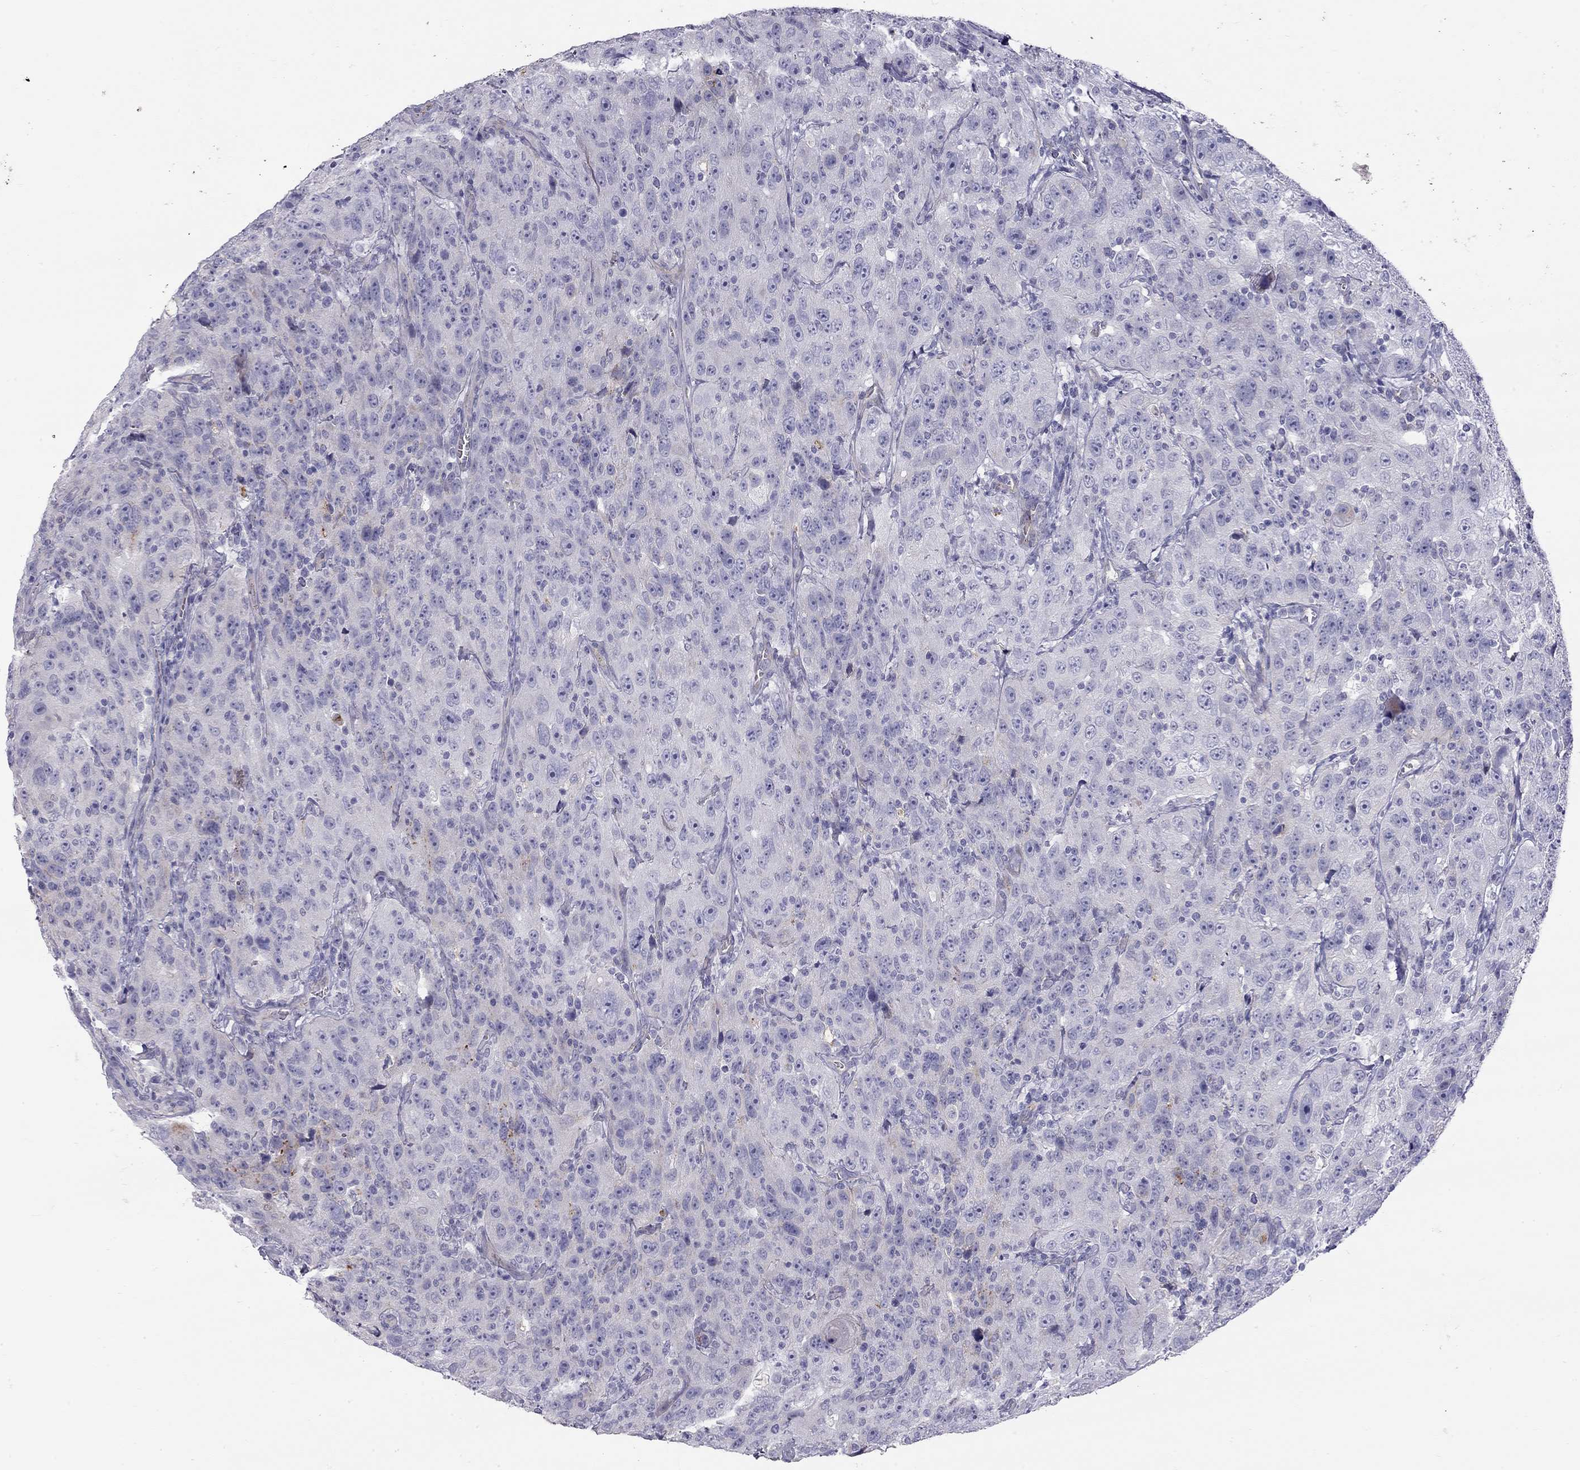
{"staining": {"intensity": "negative", "quantity": "none", "location": "none"}, "tissue": "urothelial cancer", "cell_type": "Tumor cells", "image_type": "cancer", "snomed": [{"axis": "morphology", "description": "Urothelial carcinoma, NOS"}, {"axis": "morphology", "description": "Urothelial carcinoma, High grade"}, {"axis": "topography", "description": "Urinary bladder"}], "caption": "High power microscopy micrograph of an immunohistochemistry (IHC) histopathology image of urothelial cancer, revealing no significant positivity in tumor cells. The staining was performed using DAB (3,3'-diaminobenzidine) to visualize the protein expression in brown, while the nuclei were stained in blue with hematoxylin (Magnification: 20x).", "gene": "TDRD6", "patient": {"sex": "female", "age": 73}}